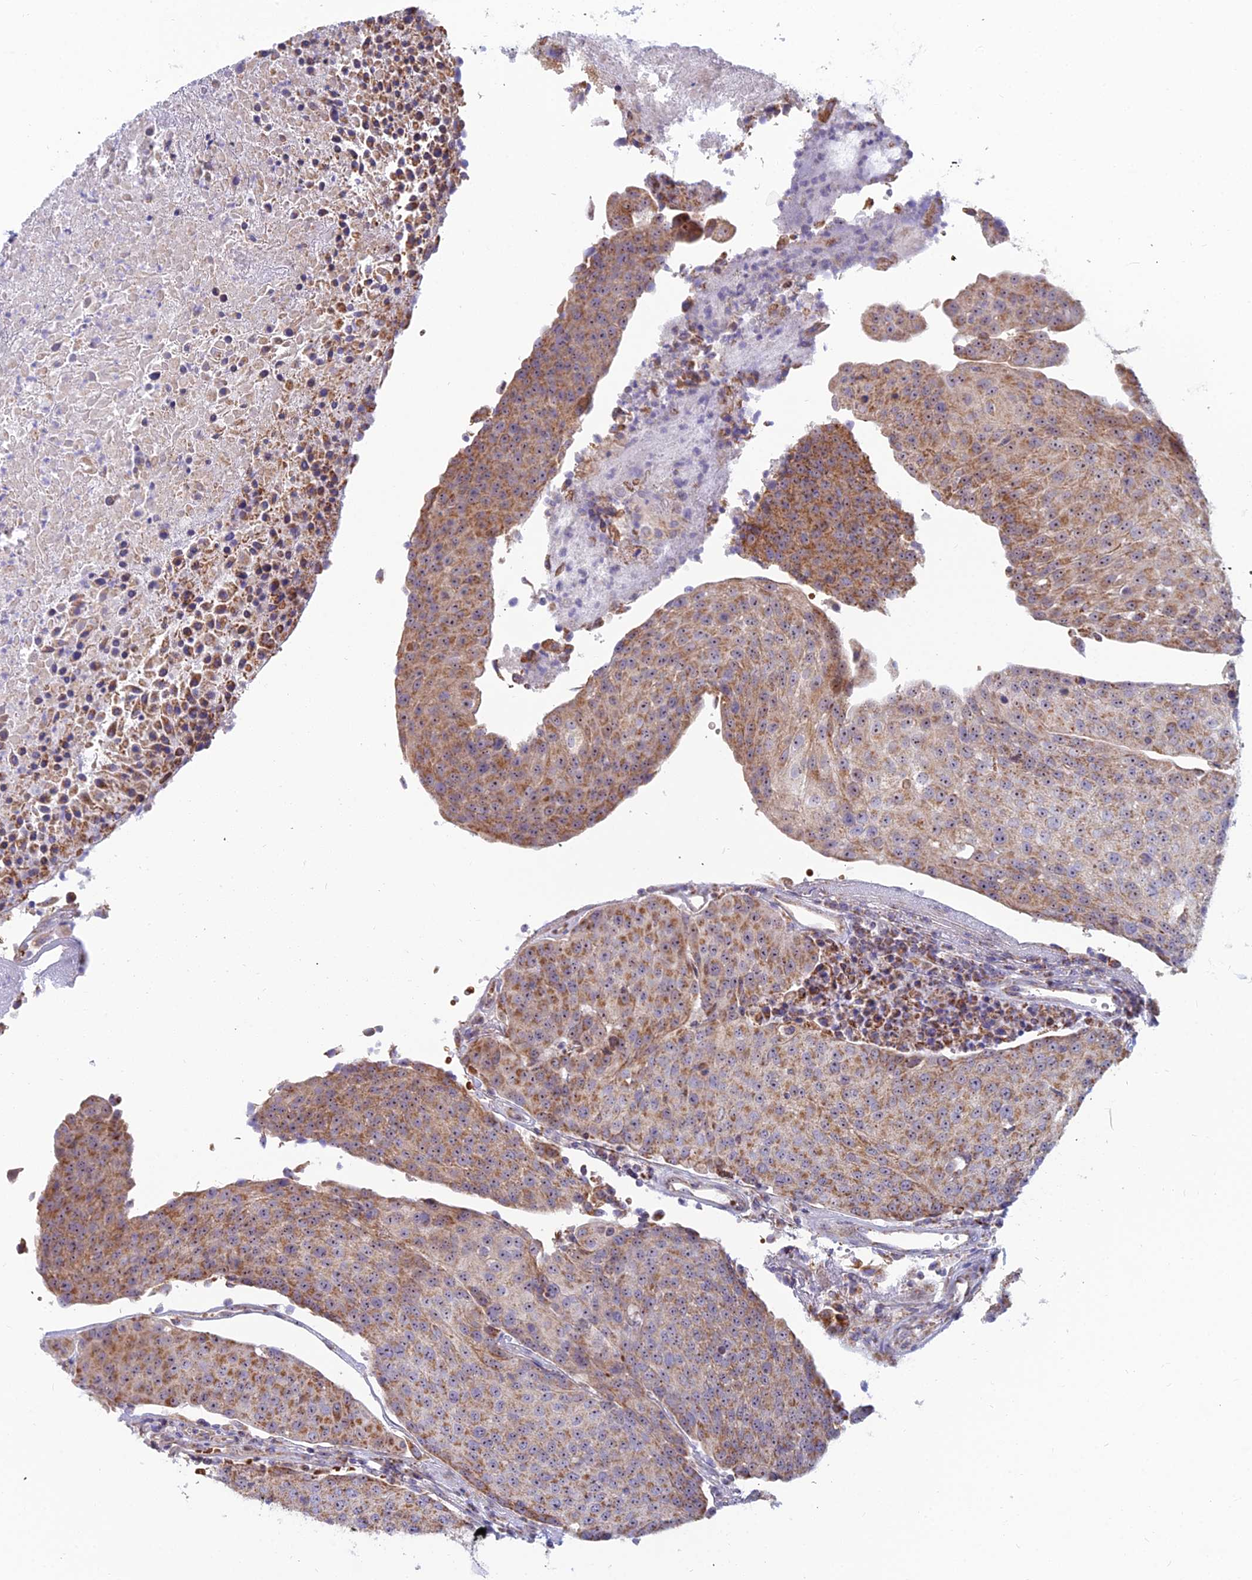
{"staining": {"intensity": "moderate", "quantity": ">75%", "location": "cytoplasmic/membranous"}, "tissue": "urothelial cancer", "cell_type": "Tumor cells", "image_type": "cancer", "snomed": [{"axis": "morphology", "description": "Urothelial carcinoma, High grade"}, {"axis": "topography", "description": "Urinary bladder"}], "caption": "A brown stain highlights moderate cytoplasmic/membranous staining of a protein in urothelial cancer tumor cells.", "gene": "SLC35F4", "patient": {"sex": "female", "age": 85}}